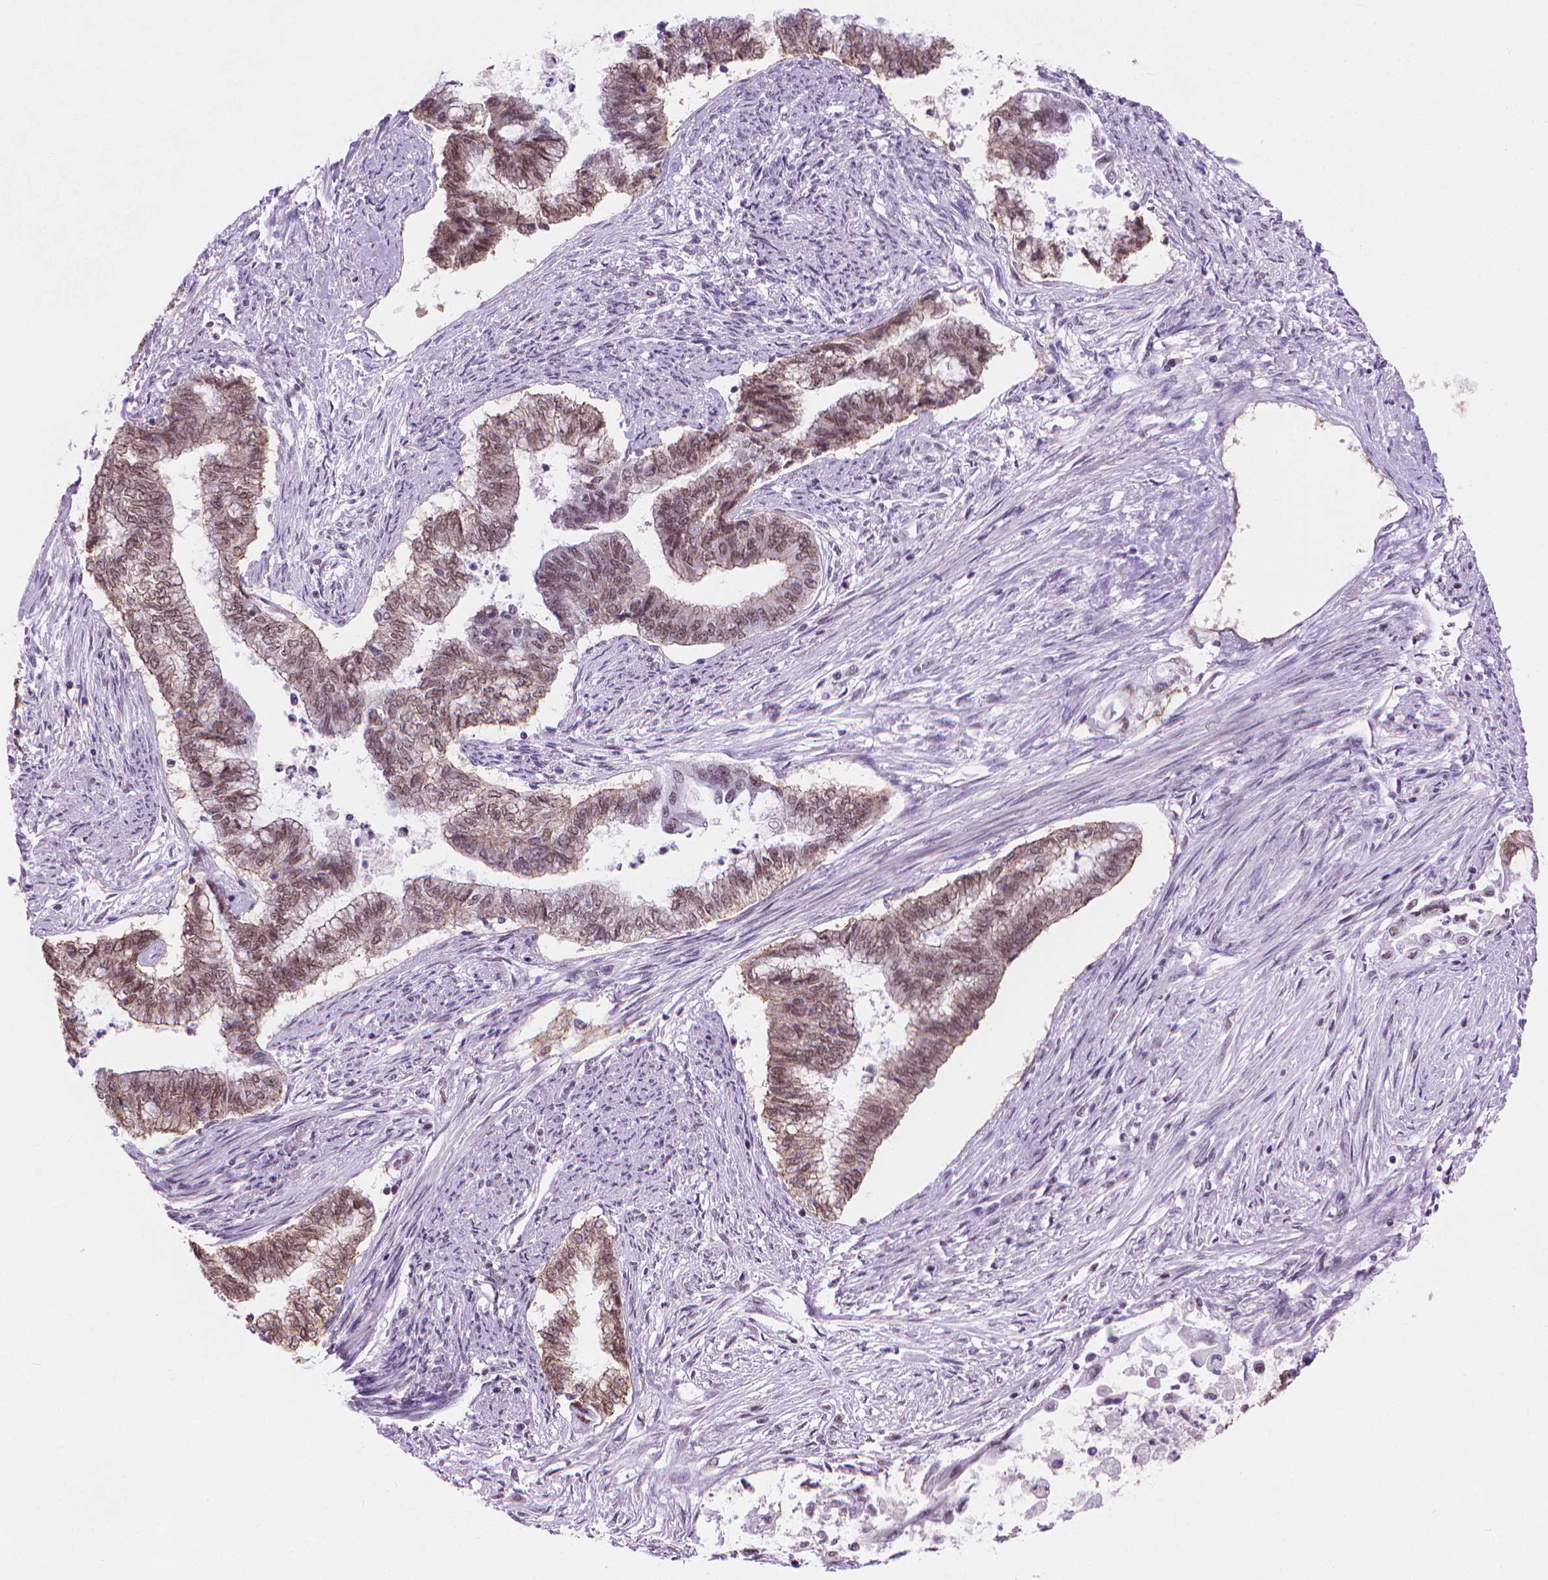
{"staining": {"intensity": "moderate", "quantity": "25%-75%", "location": "nuclear"}, "tissue": "endometrial cancer", "cell_type": "Tumor cells", "image_type": "cancer", "snomed": [{"axis": "morphology", "description": "Adenocarcinoma, NOS"}, {"axis": "topography", "description": "Endometrium"}], "caption": "Endometrial cancer (adenocarcinoma) stained with a brown dye displays moderate nuclear positive staining in about 25%-75% of tumor cells.", "gene": "RPA4", "patient": {"sex": "female", "age": 65}}